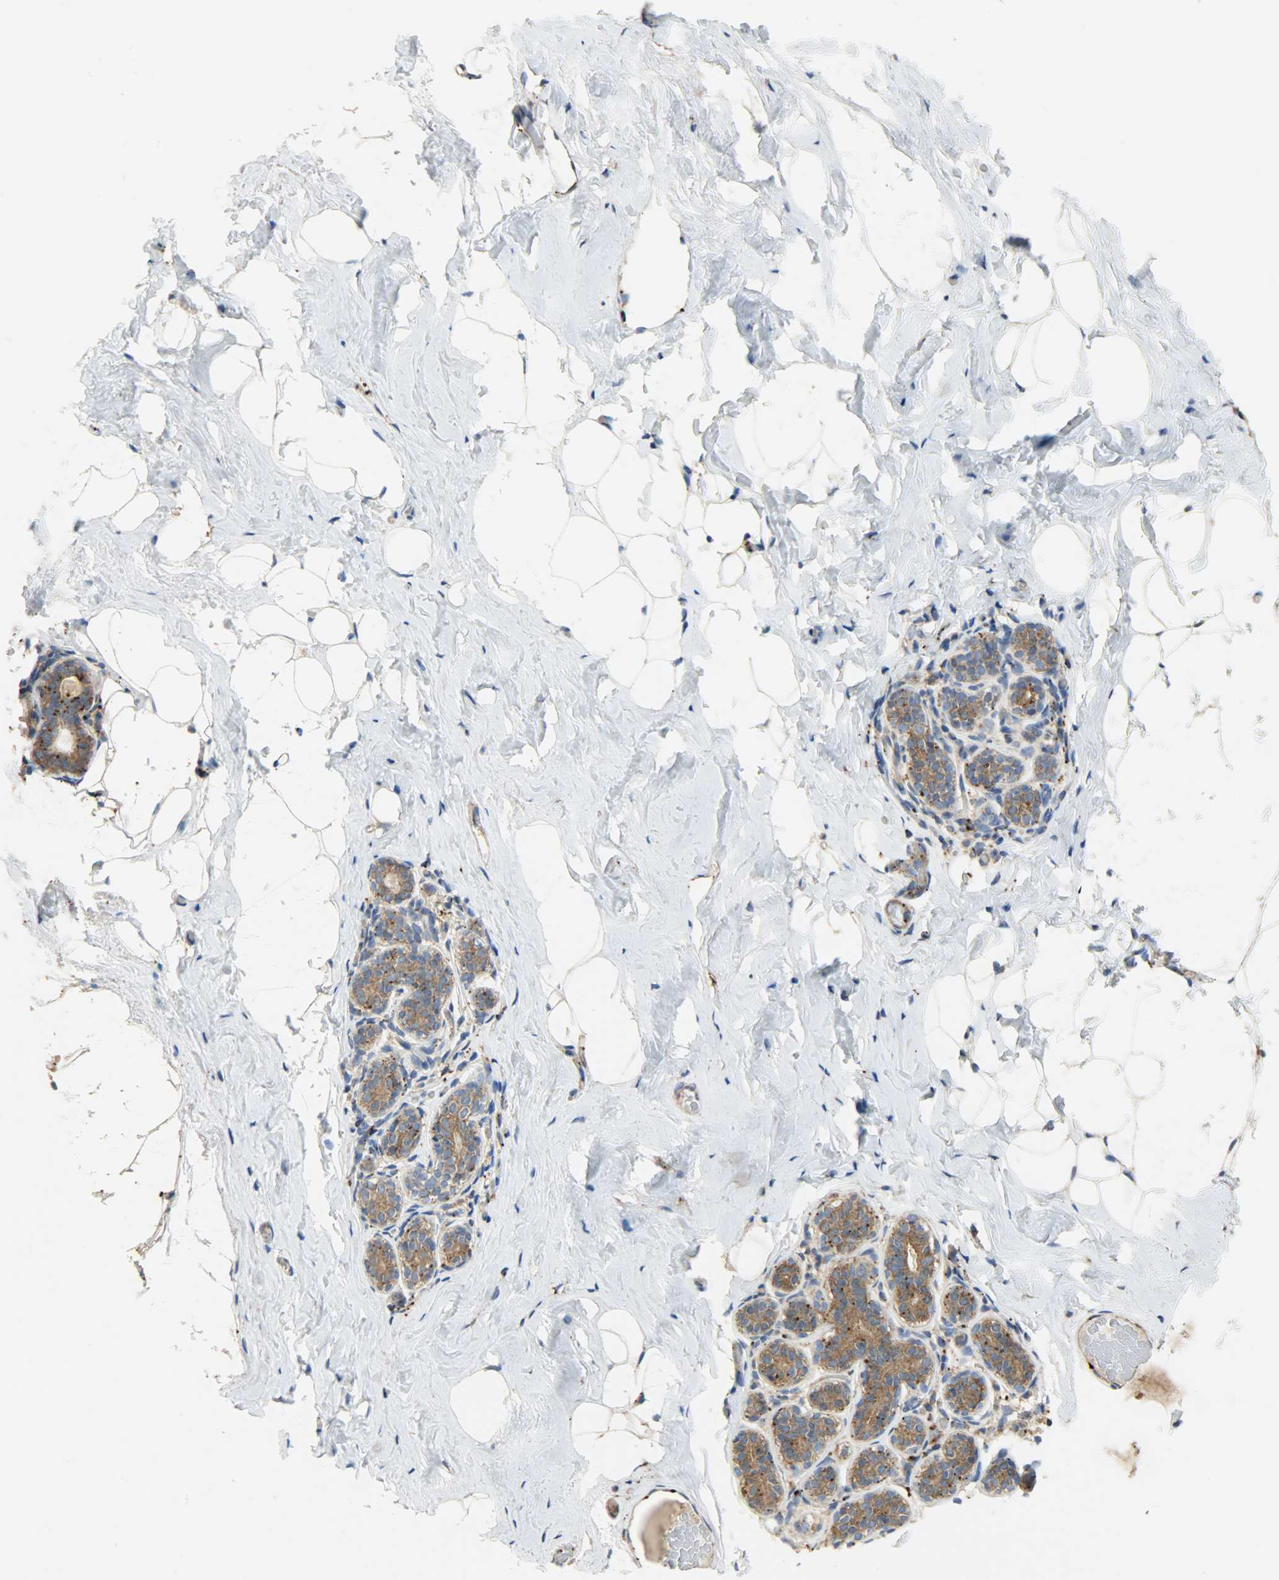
{"staining": {"intensity": "weak", "quantity": ">75%", "location": "cytoplasmic/membranous"}, "tissue": "breast", "cell_type": "Adipocytes", "image_type": "normal", "snomed": [{"axis": "morphology", "description": "Normal tissue, NOS"}, {"axis": "topography", "description": "Breast"}, {"axis": "topography", "description": "Soft tissue"}], "caption": "Breast was stained to show a protein in brown. There is low levels of weak cytoplasmic/membranous expression in about >75% of adipocytes.", "gene": "GIT2", "patient": {"sex": "female", "age": 75}}